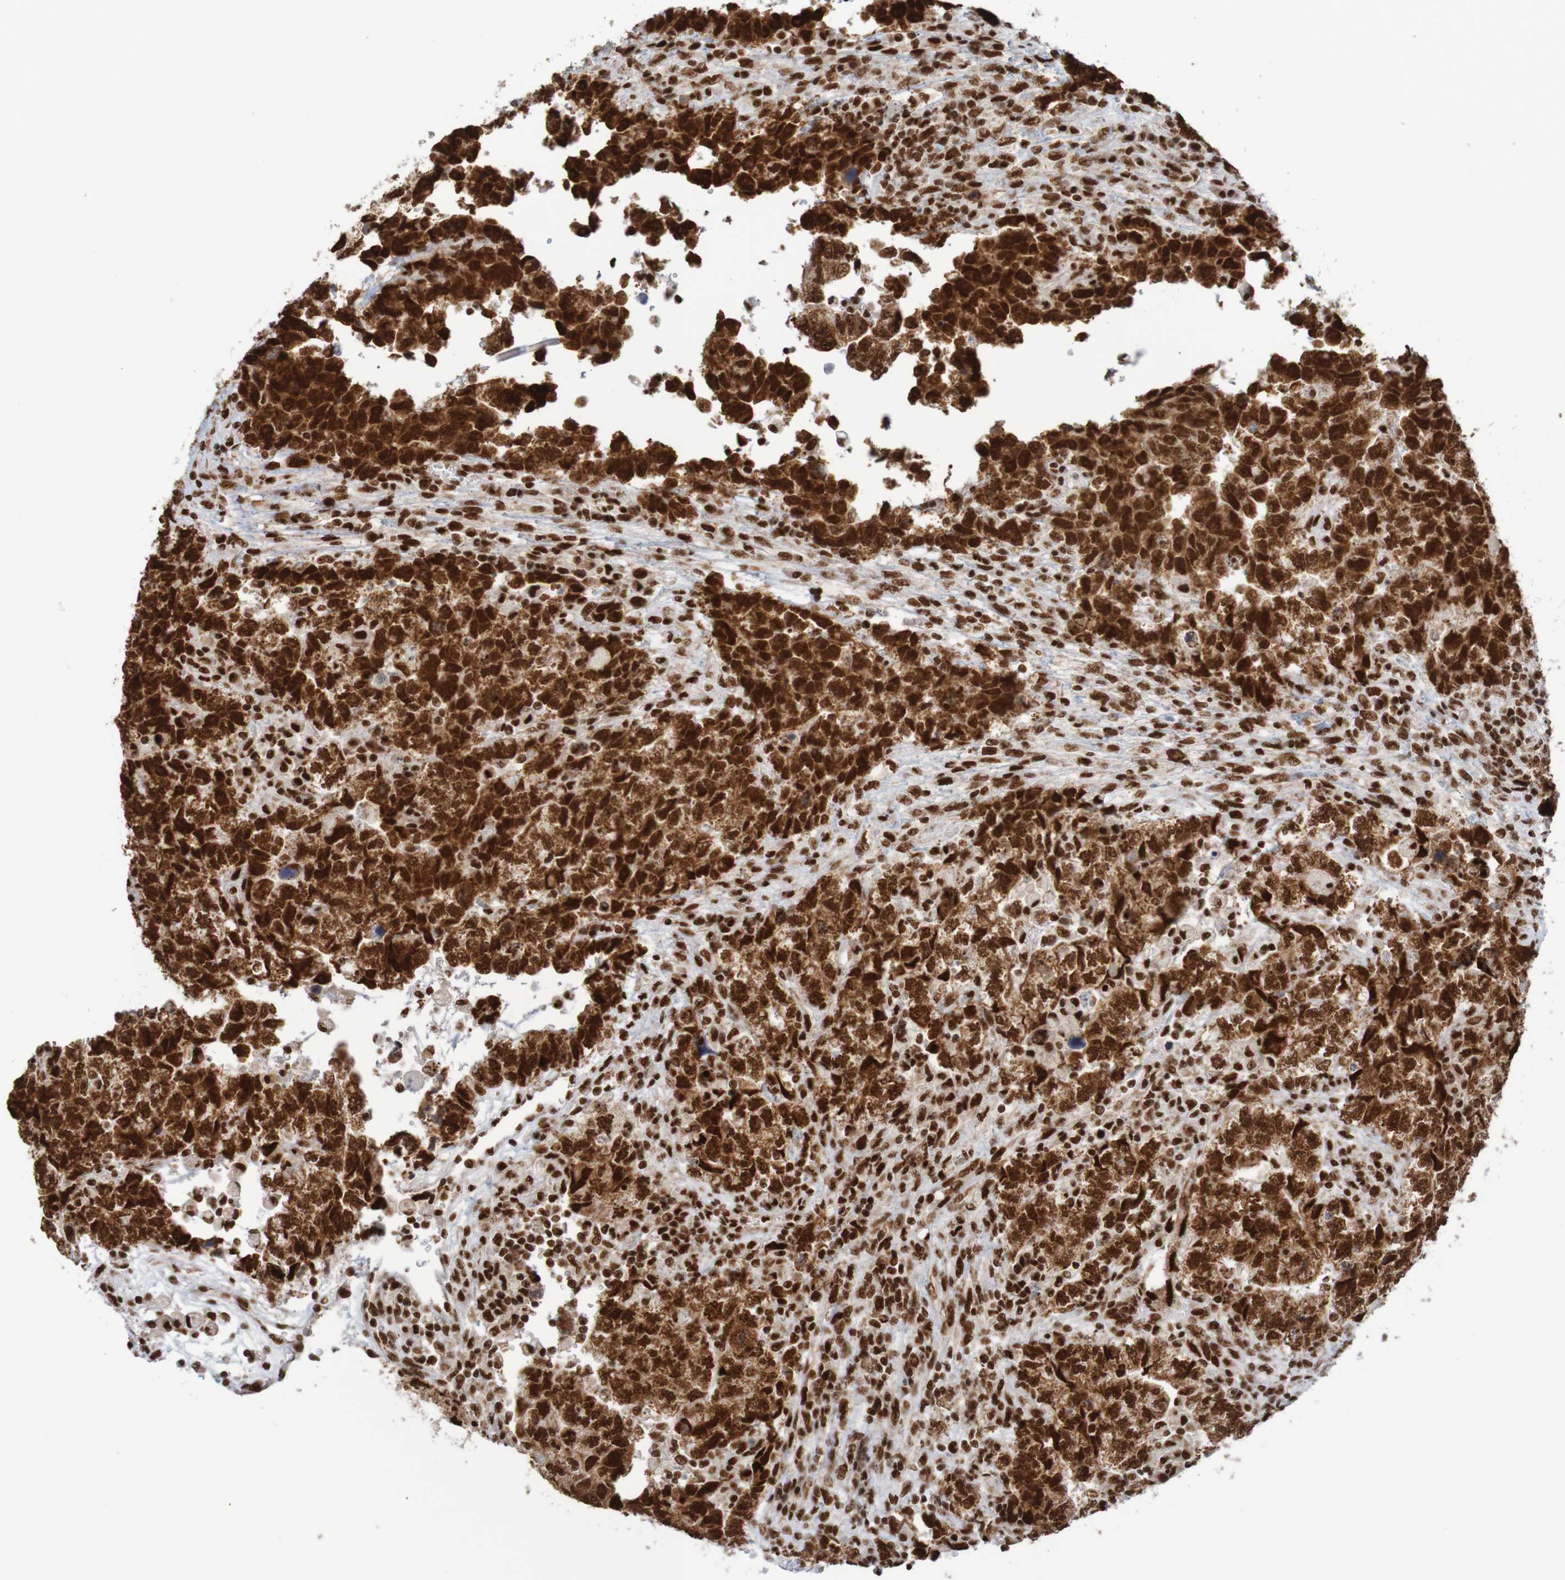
{"staining": {"intensity": "strong", "quantity": ">75%", "location": "nuclear"}, "tissue": "testis cancer", "cell_type": "Tumor cells", "image_type": "cancer", "snomed": [{"axis": "morphology", "description": "Carcinoma, Embryonal, NOS"}, {"axis": "topography", "description": "Testis"}], "caption": "Immunohistochemical staining of testis embryonal carcinoma exhibits high levels of strong nuclear protein expression in approximately >75% of tumor cells.", "gene": "THRAP3", "patient": {"sex": "male", "age": 36}}